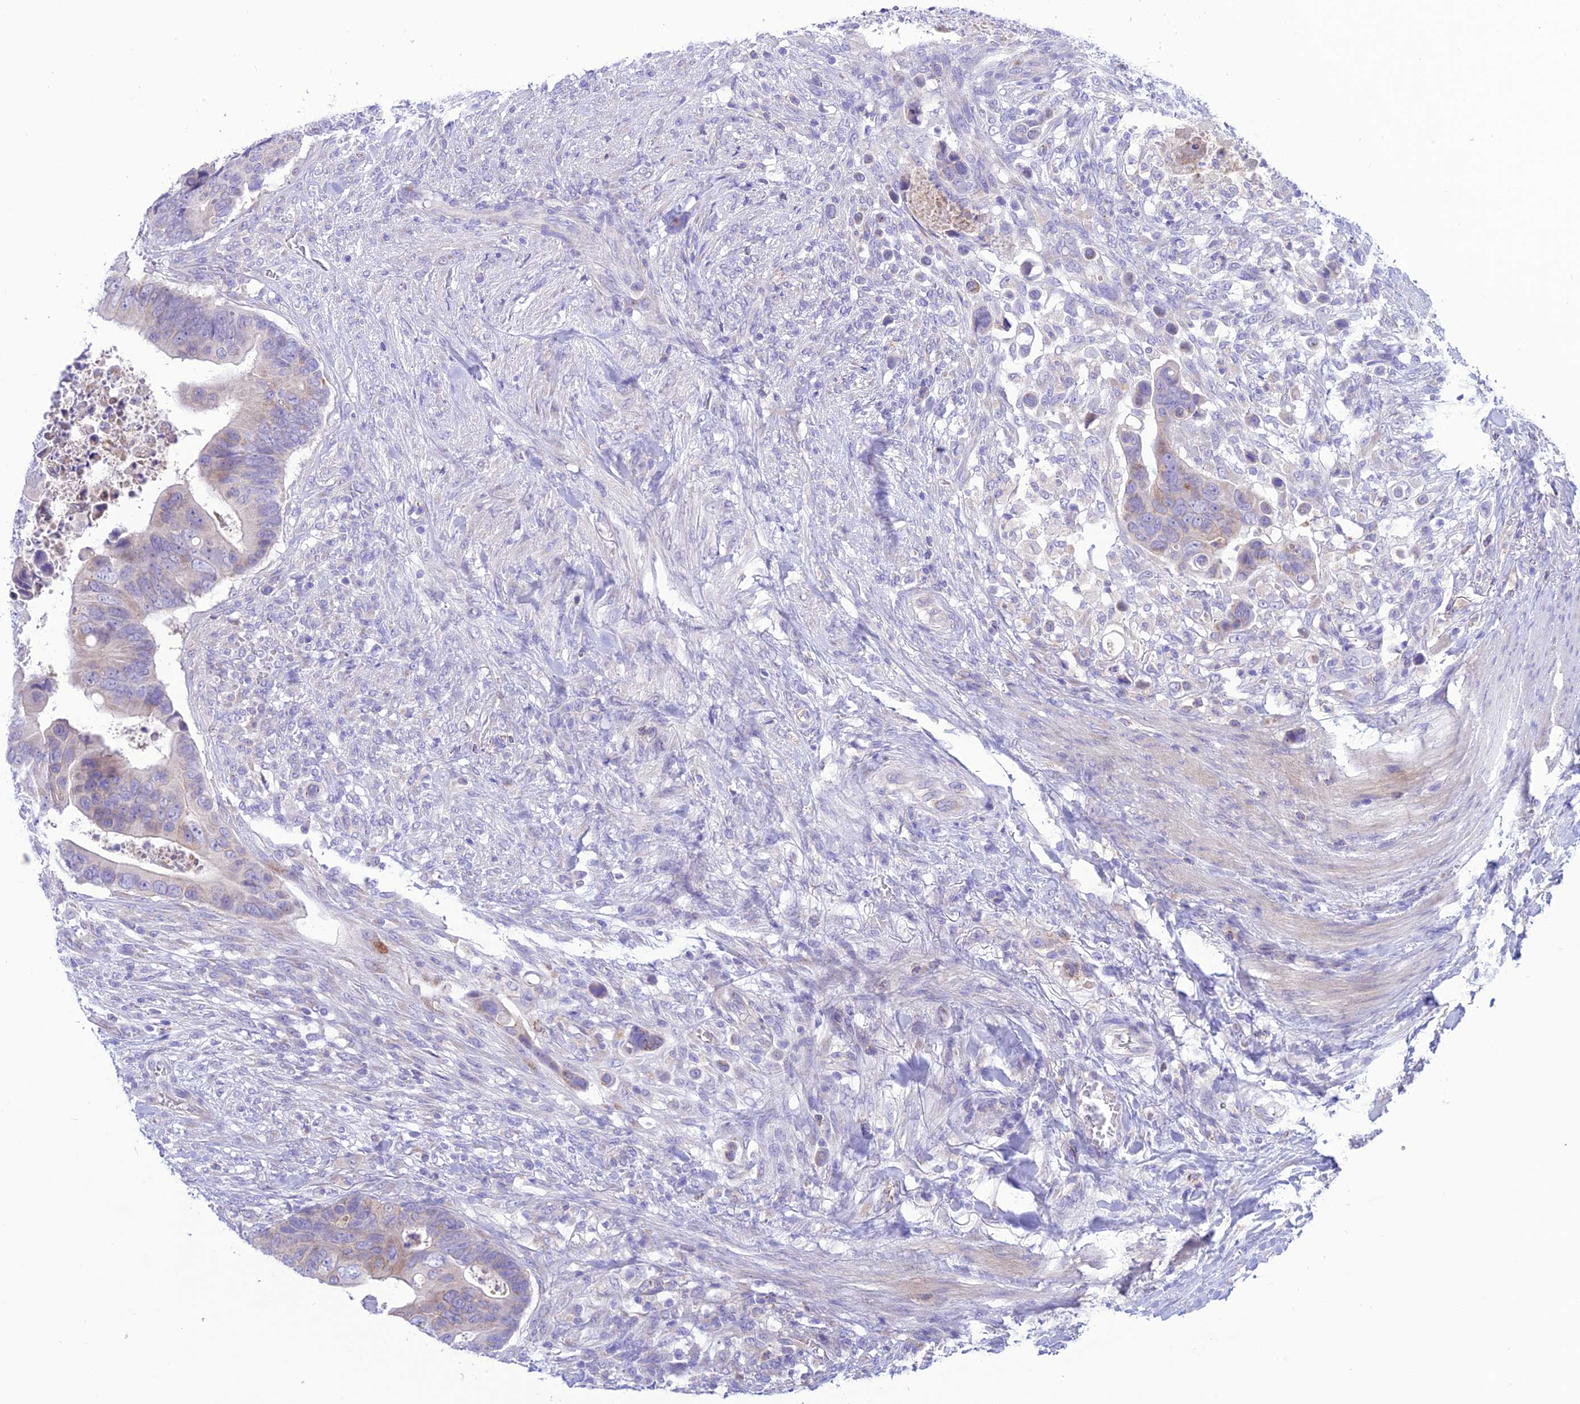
{"staining": {"intensity": "negative", "quantity": "none", "location": "none"}, "tissue": "colorectal cancer", "cell_type": "Tumor cells", "image_type": "cancer", "snomed": [{"axis": "morphology", "description": "Adenocarcinoma, NOS"}, {"axis": "topography", "description": "Rectum"}], "caption": "DAB immunohistochemical staining of colorectal cancer displays no significant expression in tumor cells.", "gene": "CHSY3", "patient": {"sex": "female", "age": 78}}